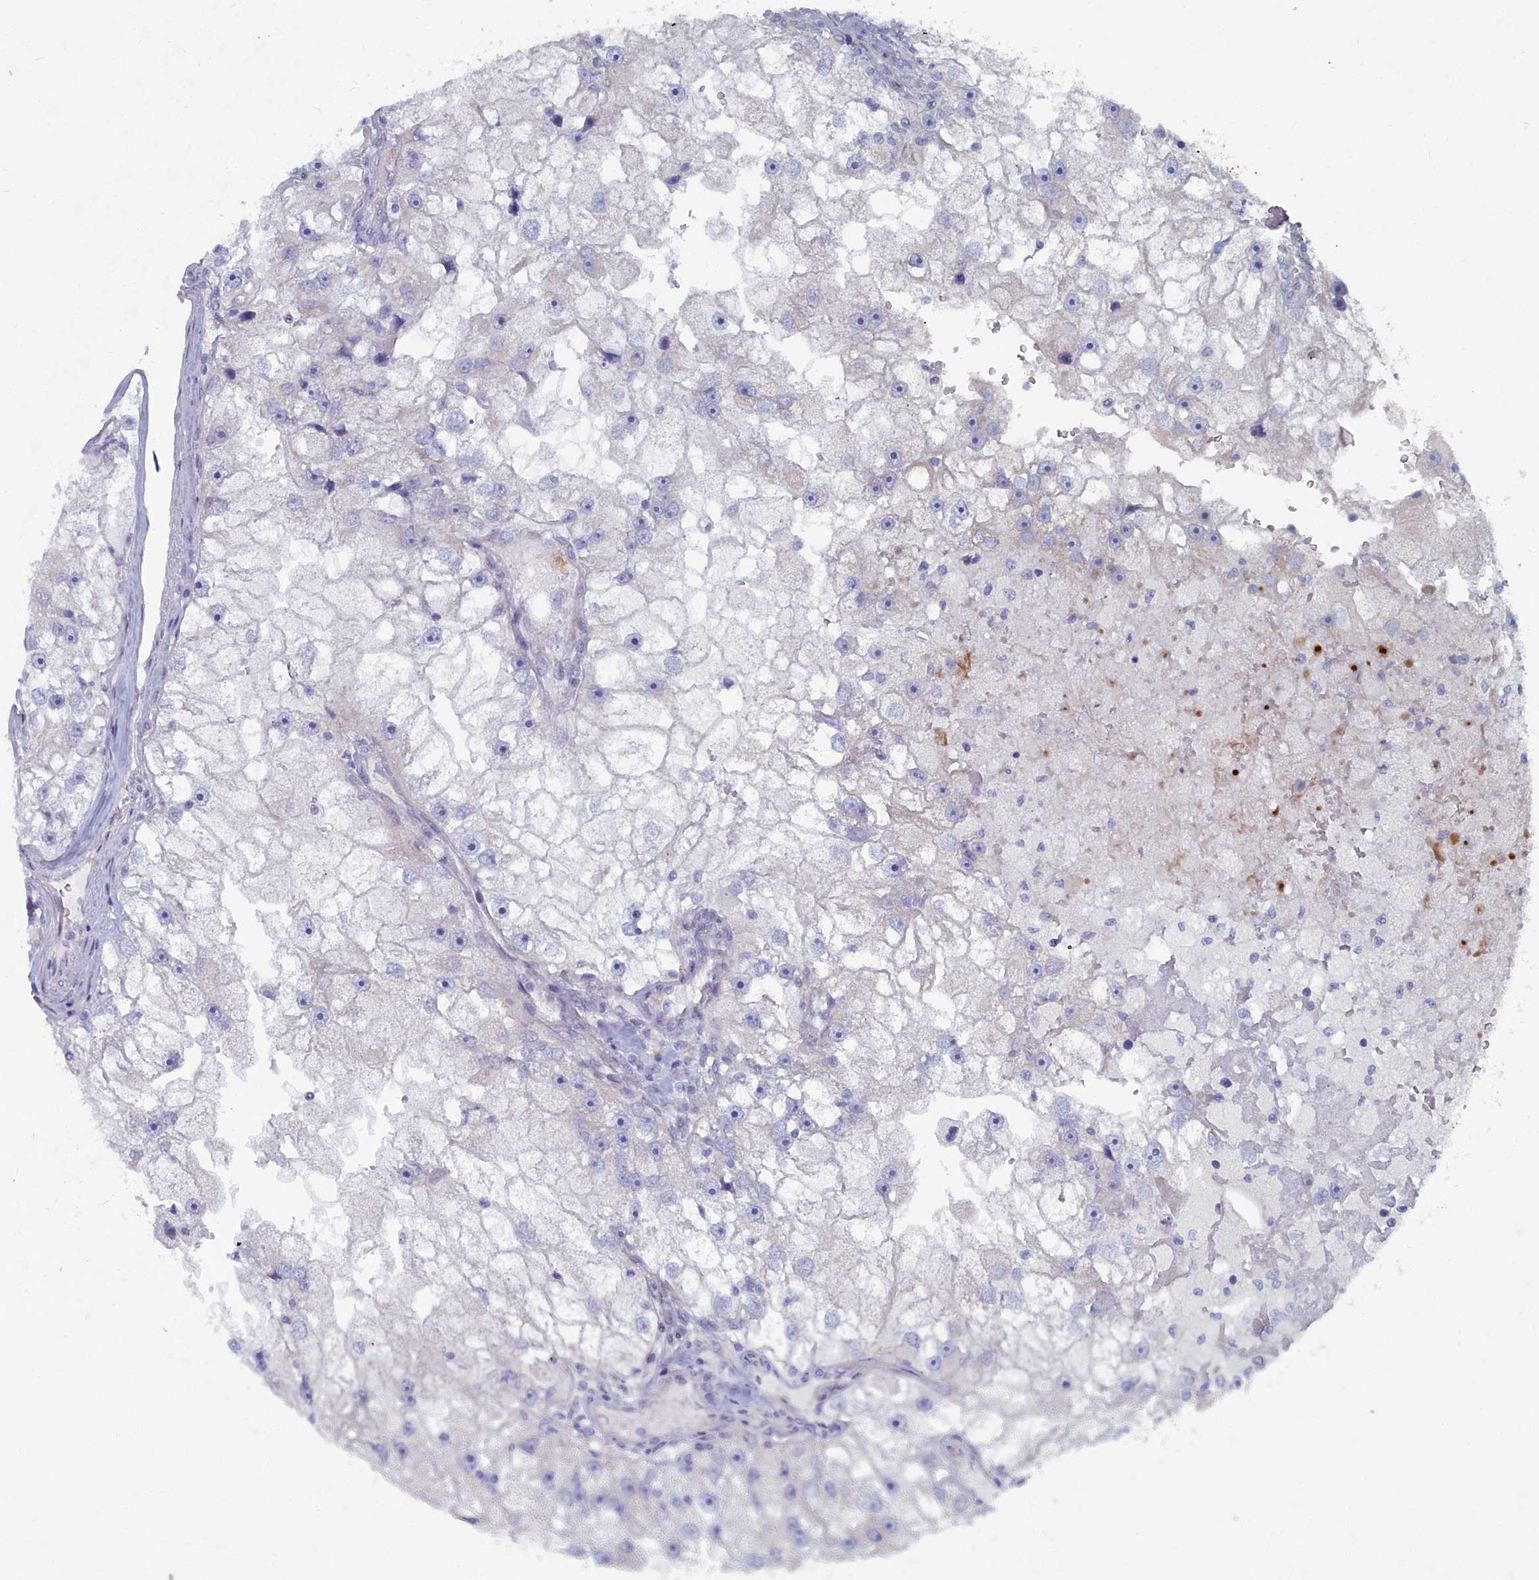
{"staining": {"intensity": "negative", "quantity": "none", "location": "none"}, "tissue": "renal cancer", "cell_type": "Tumor cells", "image_type": "cancer", "snomed": [{"axis": "morphology", "description": "Adenocarcinoma, NOS"}, {"axis": "topography", "description": "Kidney"}], "caption": "The photomicrograph shows no staining of tumor cells in renal adenocarcinoma.", "gene": "SHISAL2A", "patient": {"sex": "male", "age": 63}}